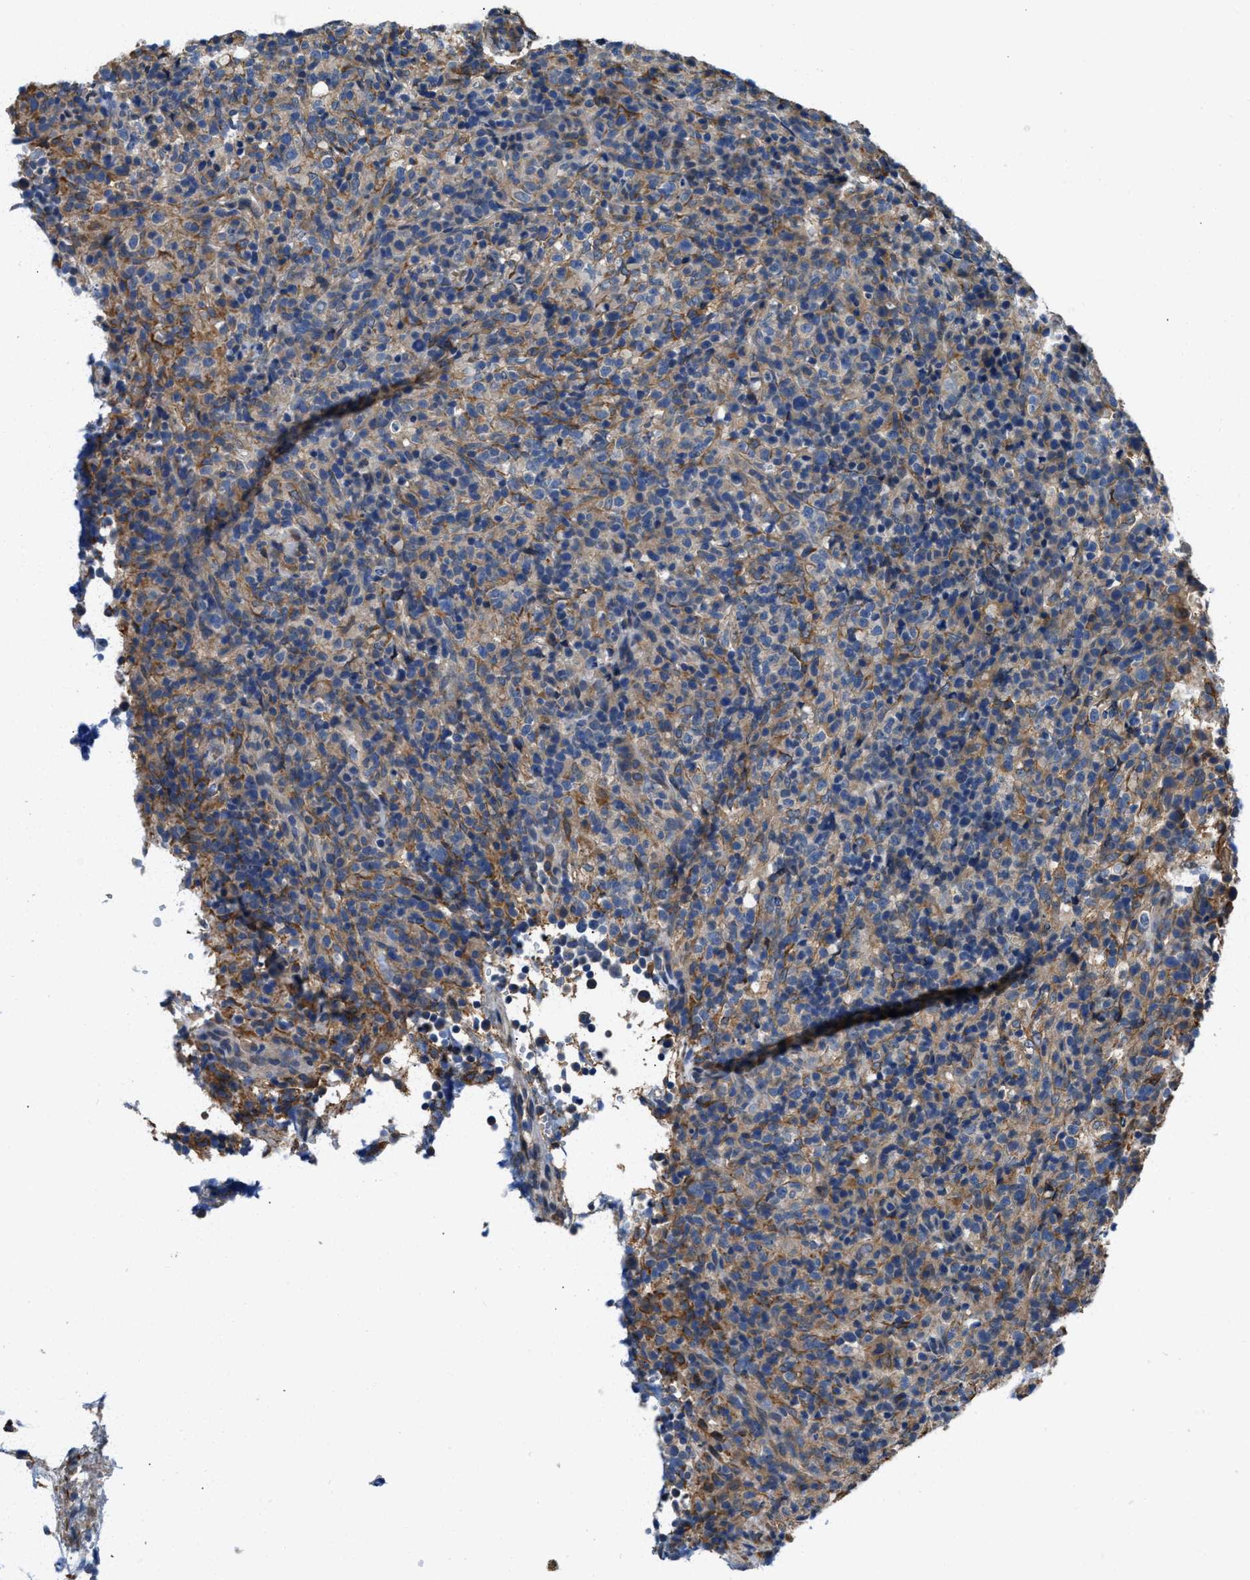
{"staining": {"intensity": "moderate", "quantity": "<25%", "location": "cytoplasmic/membranous"}, "tissue": "lymphoma", "cell_type": "Tumor cells", "image_type": "cancer", "snomed": [{"axis": "morphology", "description": "Malignant lymphoma, non-Hodgkin's type, High grade"}, {"axis": "topography", "description": "Lymph node"}], "caption": "A brown stain highlights moderate cytoplasmic/membranous expression of a protein in human lymphoma tumor cells.", "gene": "ARL6IP5", "patient": {"sex": "female", "age": 76}}